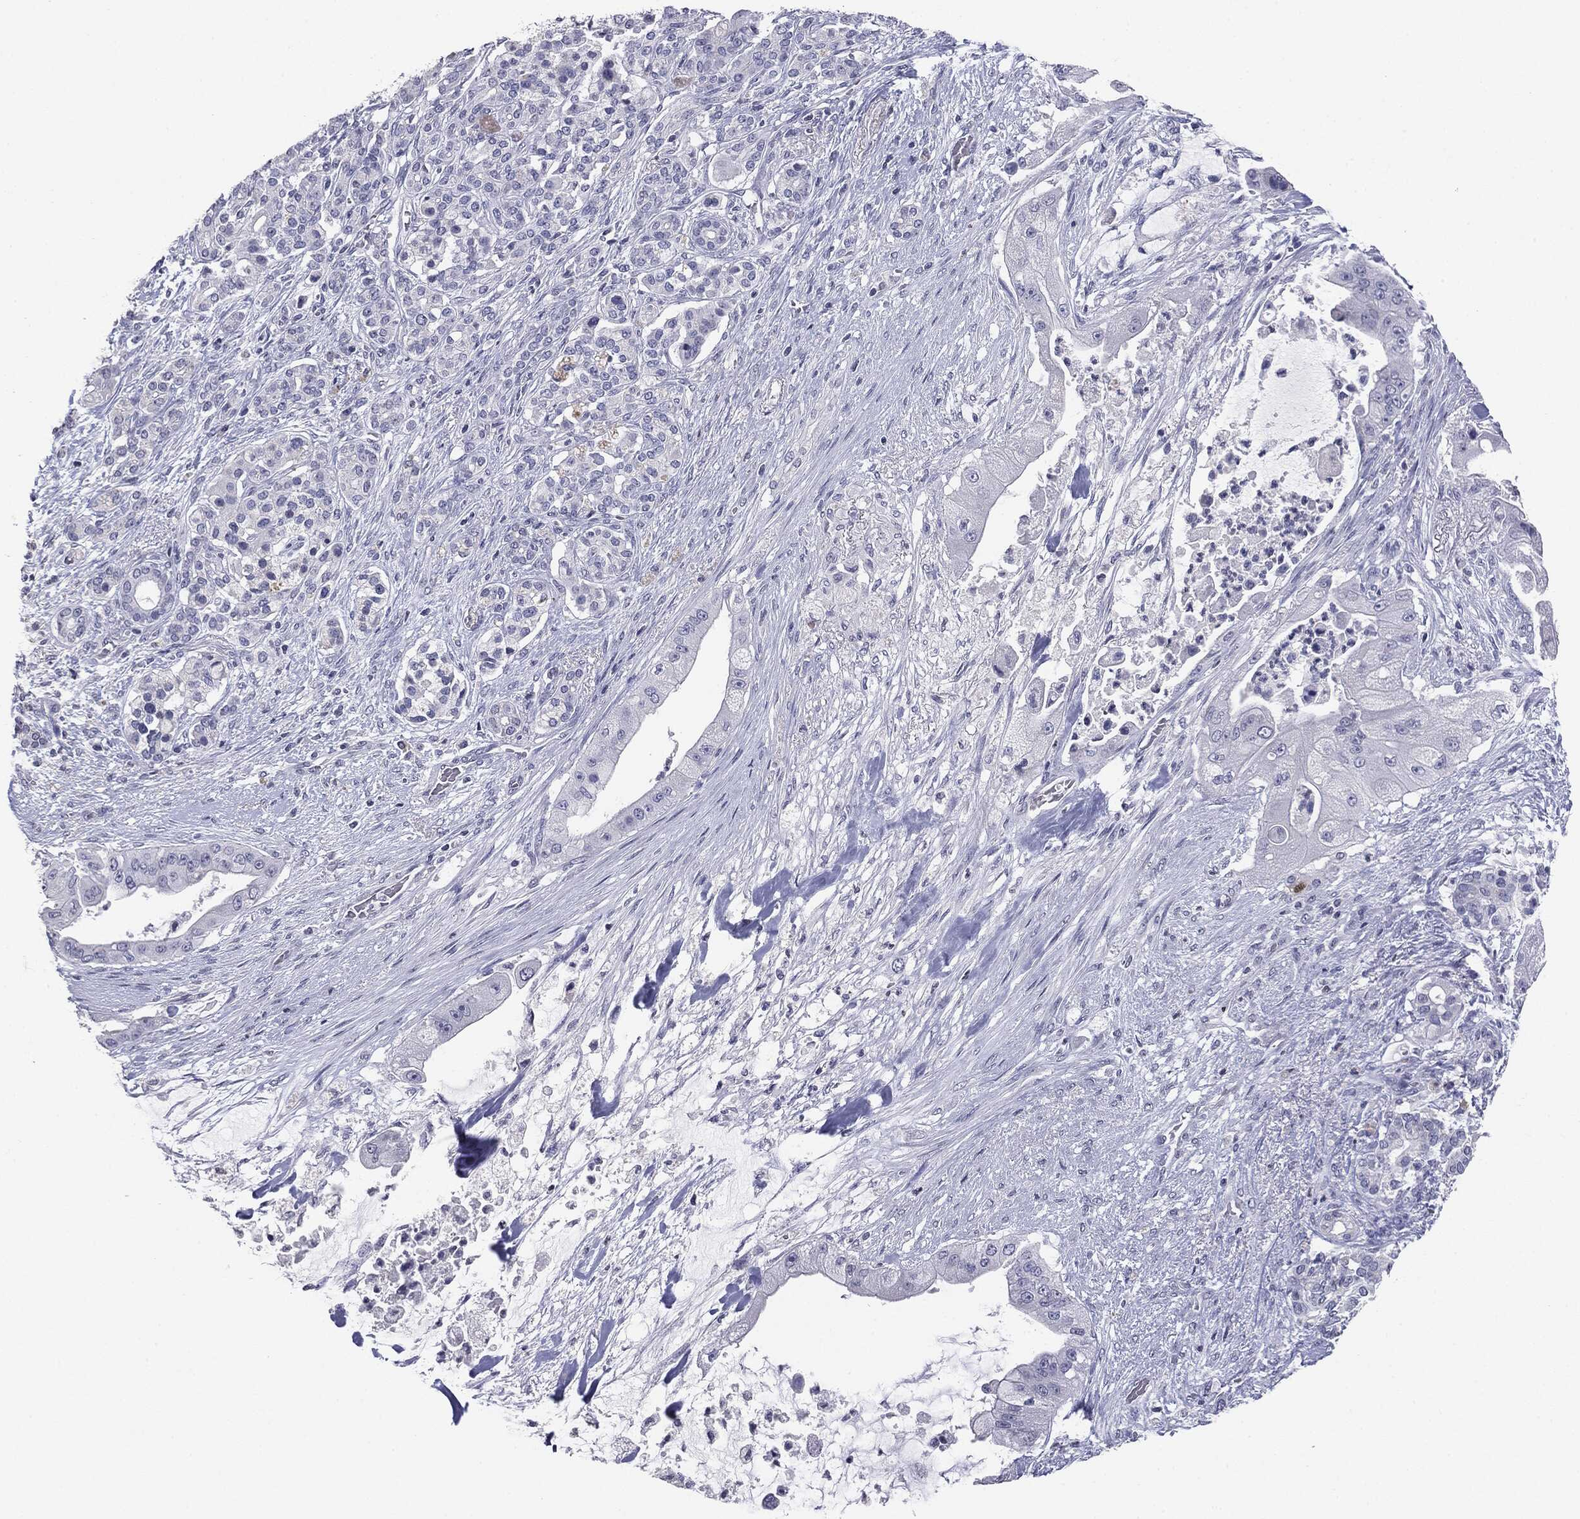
{"staining": {"intensity": "negative", "quantity": "none", "location": "none"}, "tissue": "pancreatic cancer", "cell_type": "Tumor cells", "image_type": "cancer", "snomed": [{"axis": "morphology", "description": "Normal tissue, NOS"}, {"axis": "morphology", "description": "Inflammation, NOS"}, {"axis": "morphology", "description": "Adenocarcinoma, NOS"}, {"axis": "topography", "description": "Pancreas"}], "caption": "An IHC histopathology image of pancreatic adenocarcinoma is shown. There is no staining in tumor cells of pancreatic adenocarcinoma. Brightfield microscopy of immunohistochemistry (IHC) stained with DAB (3,3'-diaminobenzidine) (brown) and hematoxylin (blue), captured at high magnification.", "gene": "SERPINB4", "patient": {"sex": "male", "age": 57}}